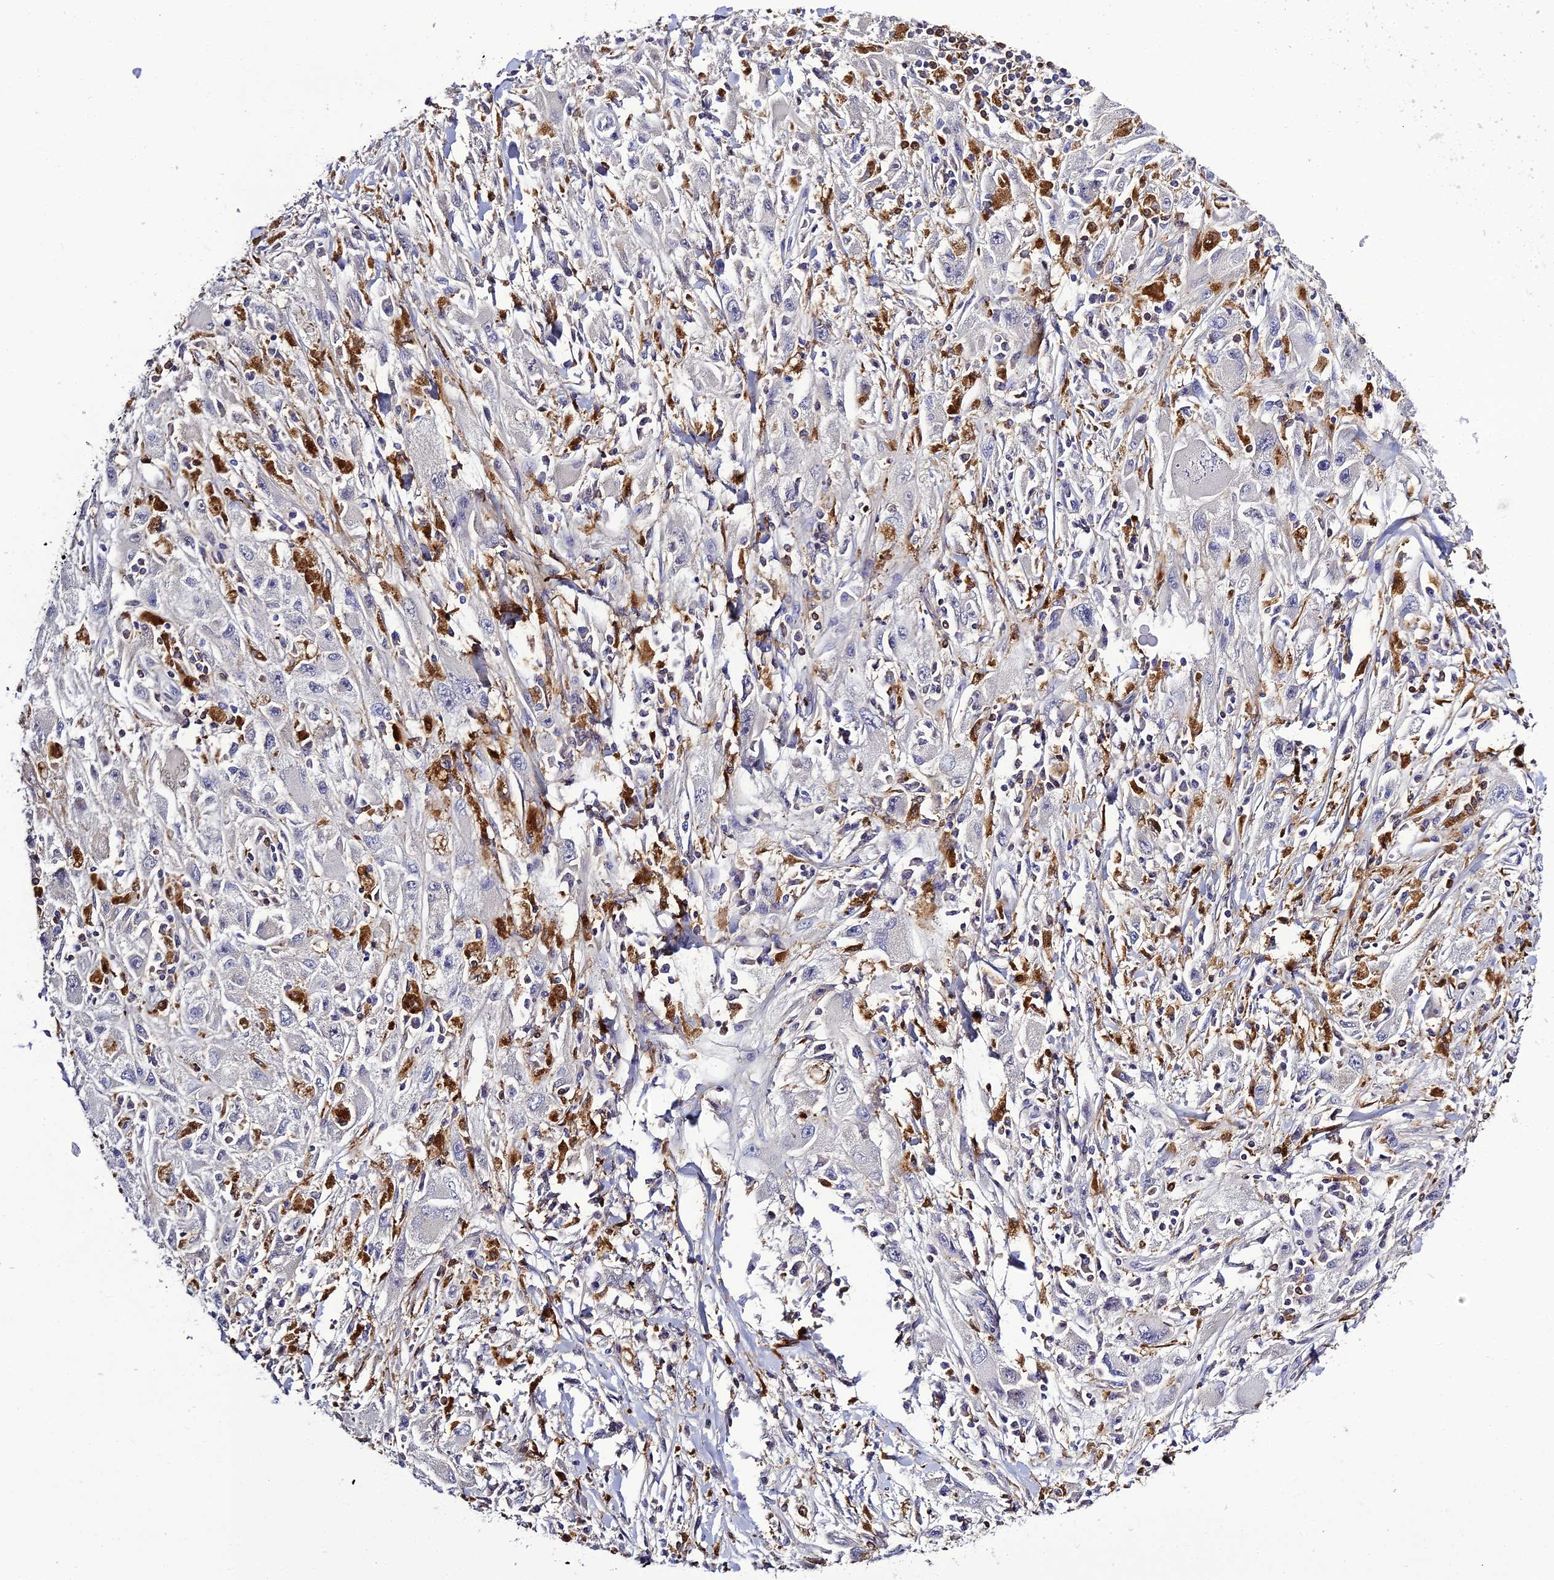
{"staining": {"intensity": "negative", "quantity": "none", "location": "none"}, "tissue": "melanoma", "cell_type": "Tumor cells", "image_type": "cancer", "snomed": [{"axis": "morphology", "description": "Malignant melanoma, Metastatic site"}, {"axis": "topography", "description": "Skin"}], "caption": "High power microscopy image of an IHC histopathology image of melanoma, revealing no significant expression in tumor cells. (IHC, brightfield microscopy, high magnification).", "gene": "IL4I1", "patient": {"sex": "male", "age": 53}}